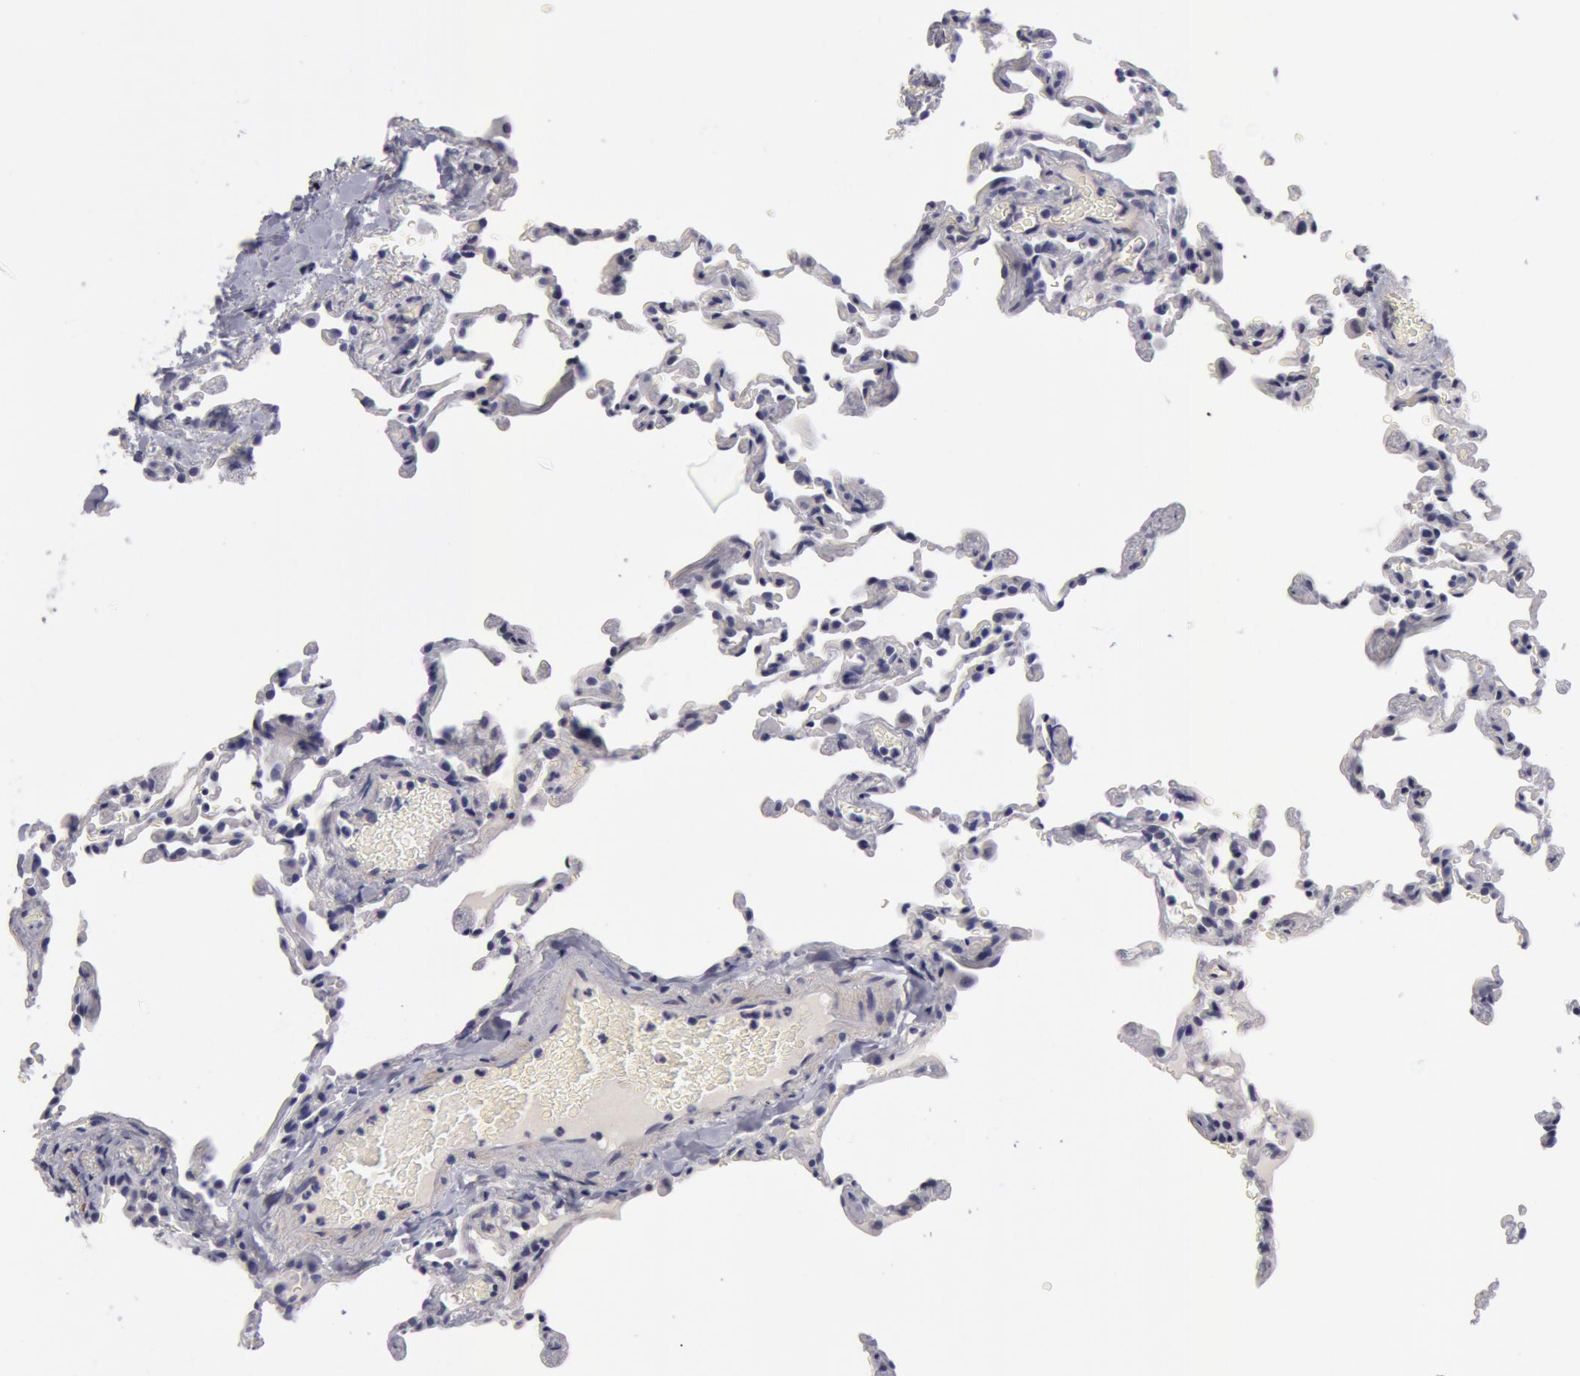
{"staining": {"intensity": "negative", "quantity": "none", "location": "none"}, "tissue": "lung", "cell_type": "Alveolar cells", "image_type": "normal", "snomed": [{"axis": "morphology", "description": "Normal tissue, NOS"}, {"axis": "topography", "description": "Lung"}], "caption": "A photomicrograph of lung stained for a protein reveals no brown staining in alveolar cells.", "gene": "NLGN4X", "patient": {"sex": "female", "age": 61}}